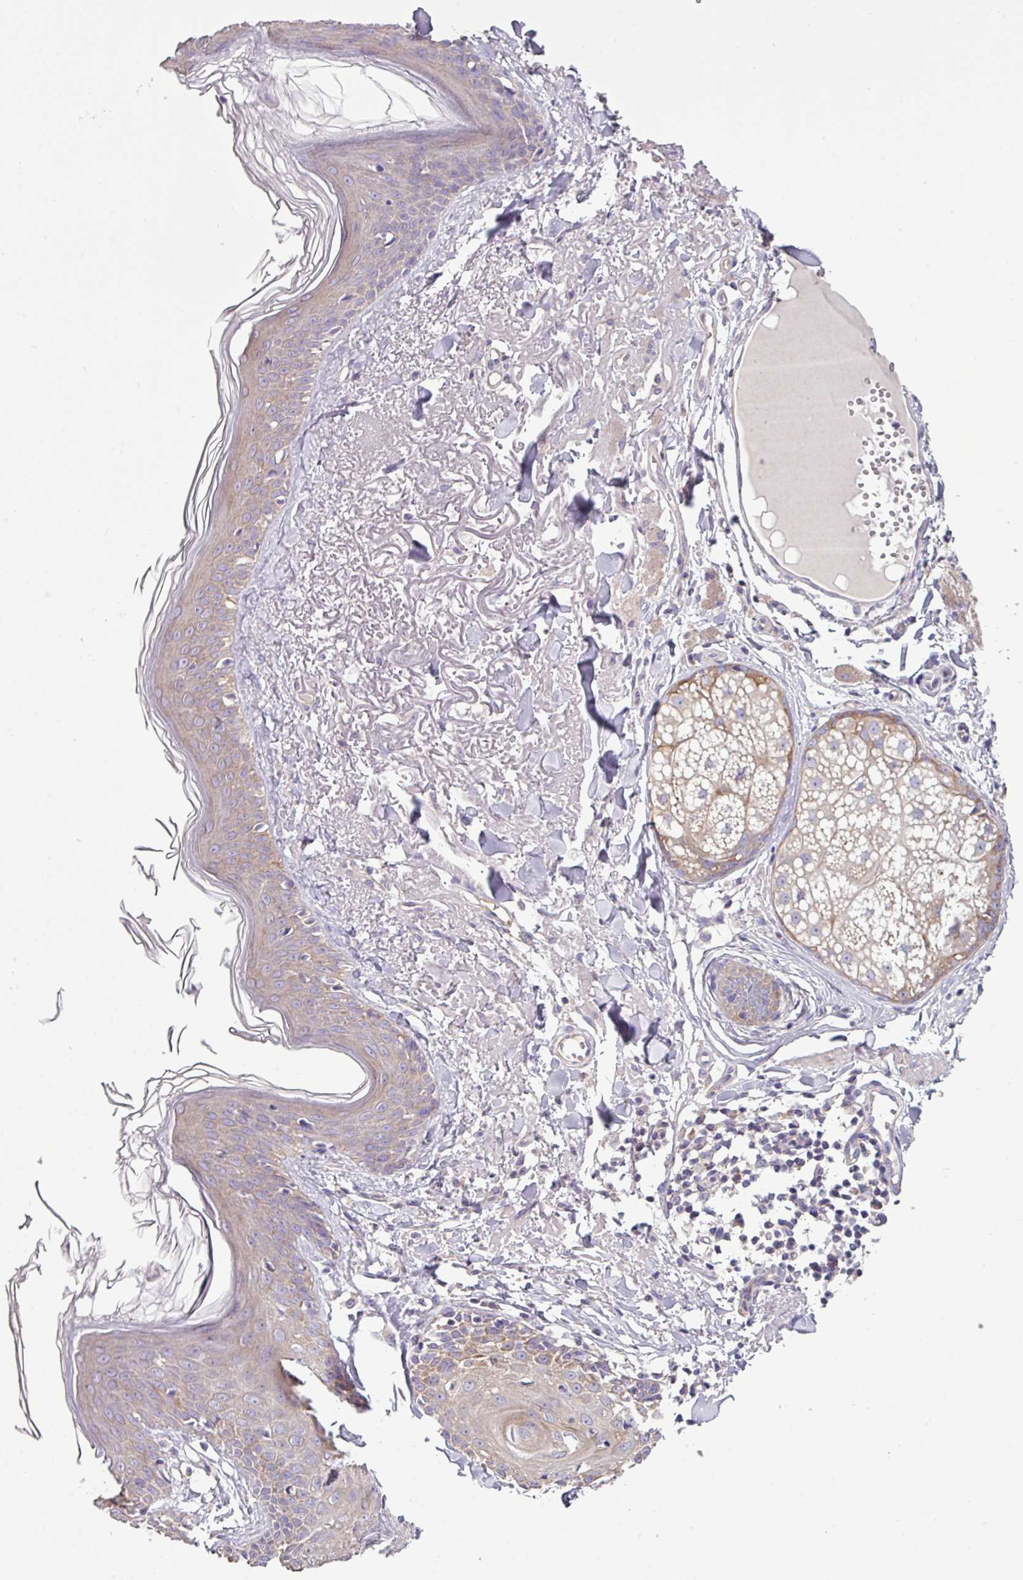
{"staining": {"intensity": "negative", "quantity": "none", "location": "none"}, "tissue": "skin", "cell_type": "Fibroblasts", "image_type": "normal", "snomed": [{"axis": "morphology", "description": "Normal tissue, NOS"}, {"axis": "morphology", "description": "Malignant melanoma, NOS"}, {"axis": "topography", "description": "Skin"}], "caption": "Micrograph shows no protein positivity in fibroblasts of unremarkable skin. The staining is performed using DAB brown chromogen with nuclei counter-stained in using hematoxylin.", "gene": "AGAP4", "patient": {"sex": "male", "age": 80}}